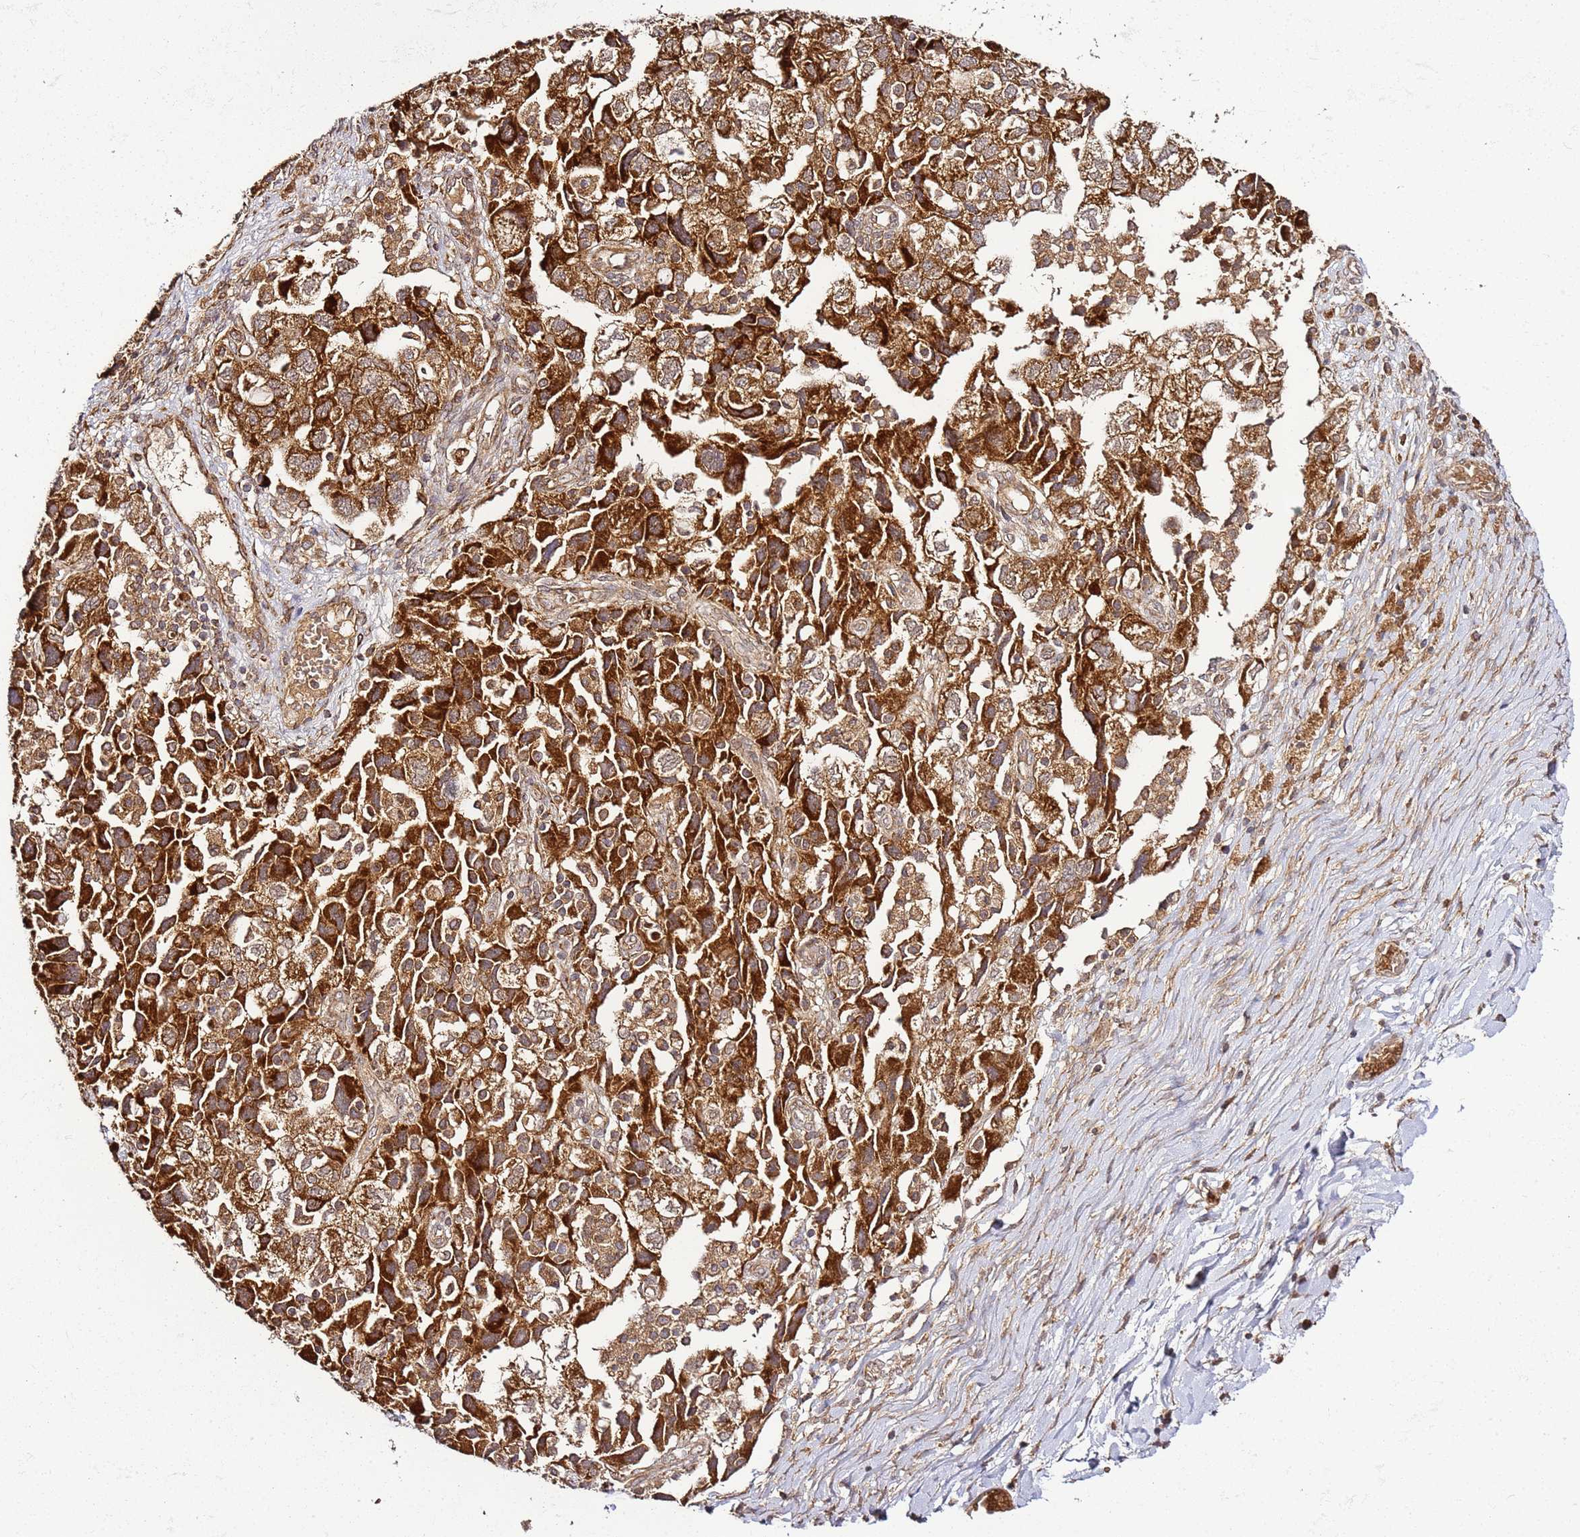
{"staining": {"intensity": "strong", "quantity": ">75%", "location": "cytoplasmic/membranous"}, "tissue": "ovarian cancer", "cell_type": "Tumor cells", "image_type": "cancer", "snomed": [{"axis": "morphology", "description": "Carcinoma, NOS"}, {"axis": "morphology", "description": "Cystadenocarcinoma, serous, NOS"}, {"axis": "topography", "description": "Ovary"}], "caption": "Brown immunohistochemical staining in human ovarian cancer (carcinoma) displays strong cytoplasmic/membranous positivity in about >75% of tumor cells.", "gene": "TM2D2", "patient": {"sex": "female", "age": 69}}